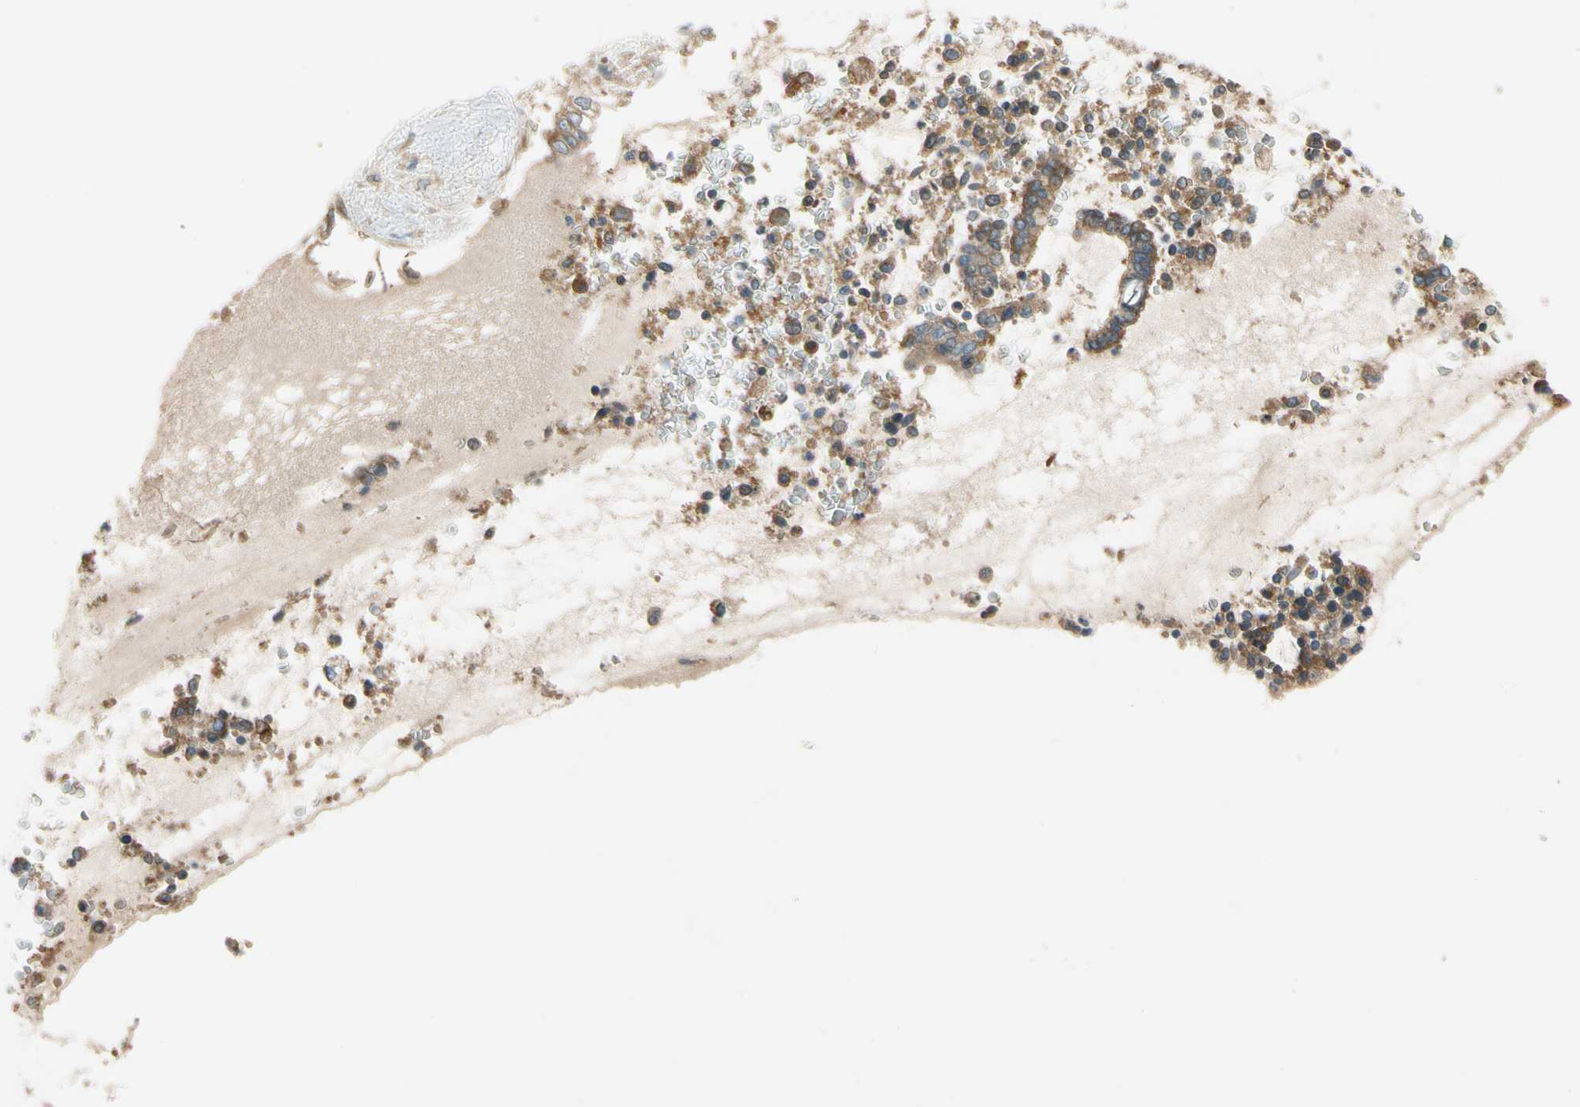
{"staining": {"intensity": "moderate", "quantity": ">75%", "location": "cytoplasmic/membranous"}, "tissue": "cervical cancer", "cell_type": "Tumor cells", "image_type": "cancer", "snomed": [{"axis": "morphology", "description": "Adenocarcinoma, NOS"}, {"axis": "topography", "description": "Cervix"}], "caption": "This micrograph displays IHC staining of human cervical cancer (adenocarcinoma), with medium moderate cytoplasmic/membranous expression in approximately >75% of tumor cells.", "gene": "MST1R", "patient": {"sex": "female", "age": 44}}